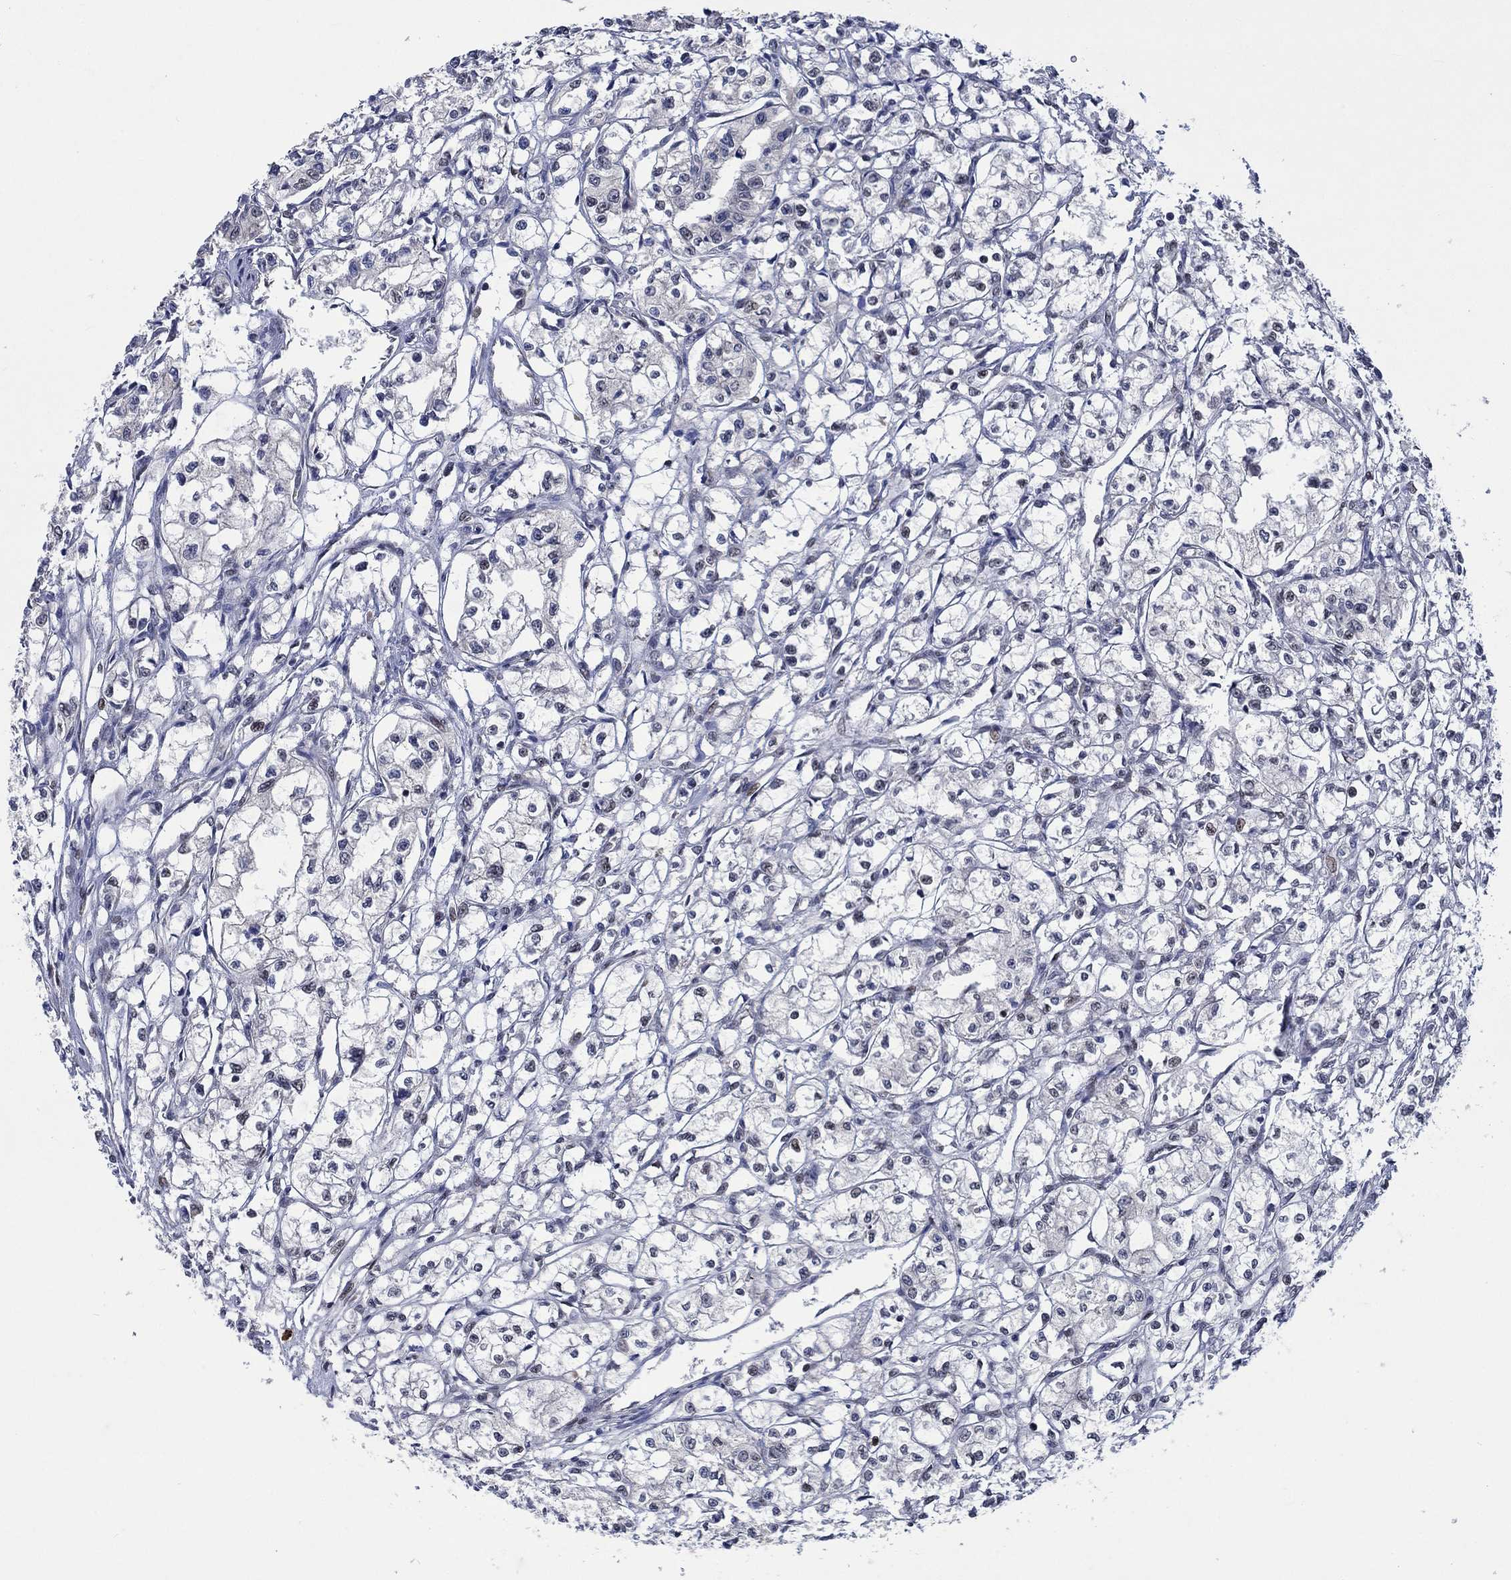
{"staining": {"intensity": "negative", "quantity": "none", "location": "none"}, "tissue": "renal cancer", "cell_type": "Tumor cells", "image_type": "cancer", "snomed": [{"axis": "morphology", "description": "Adenocarcinoma, NOS"}, {"axis": "topography", "description": "Kidney"}], "caption": "Immunohistochemistry (IHC) photomicrograph of renal adenocarcinoma stained for a protein (brown), which displays no expression in tumor cells. (DAB (3,3'-diaminobenzidine) IHC visualized using brightfield microscopy, high magnification).", "gene": "HTN1", "patient": {"sex": "male", "age": 56}}